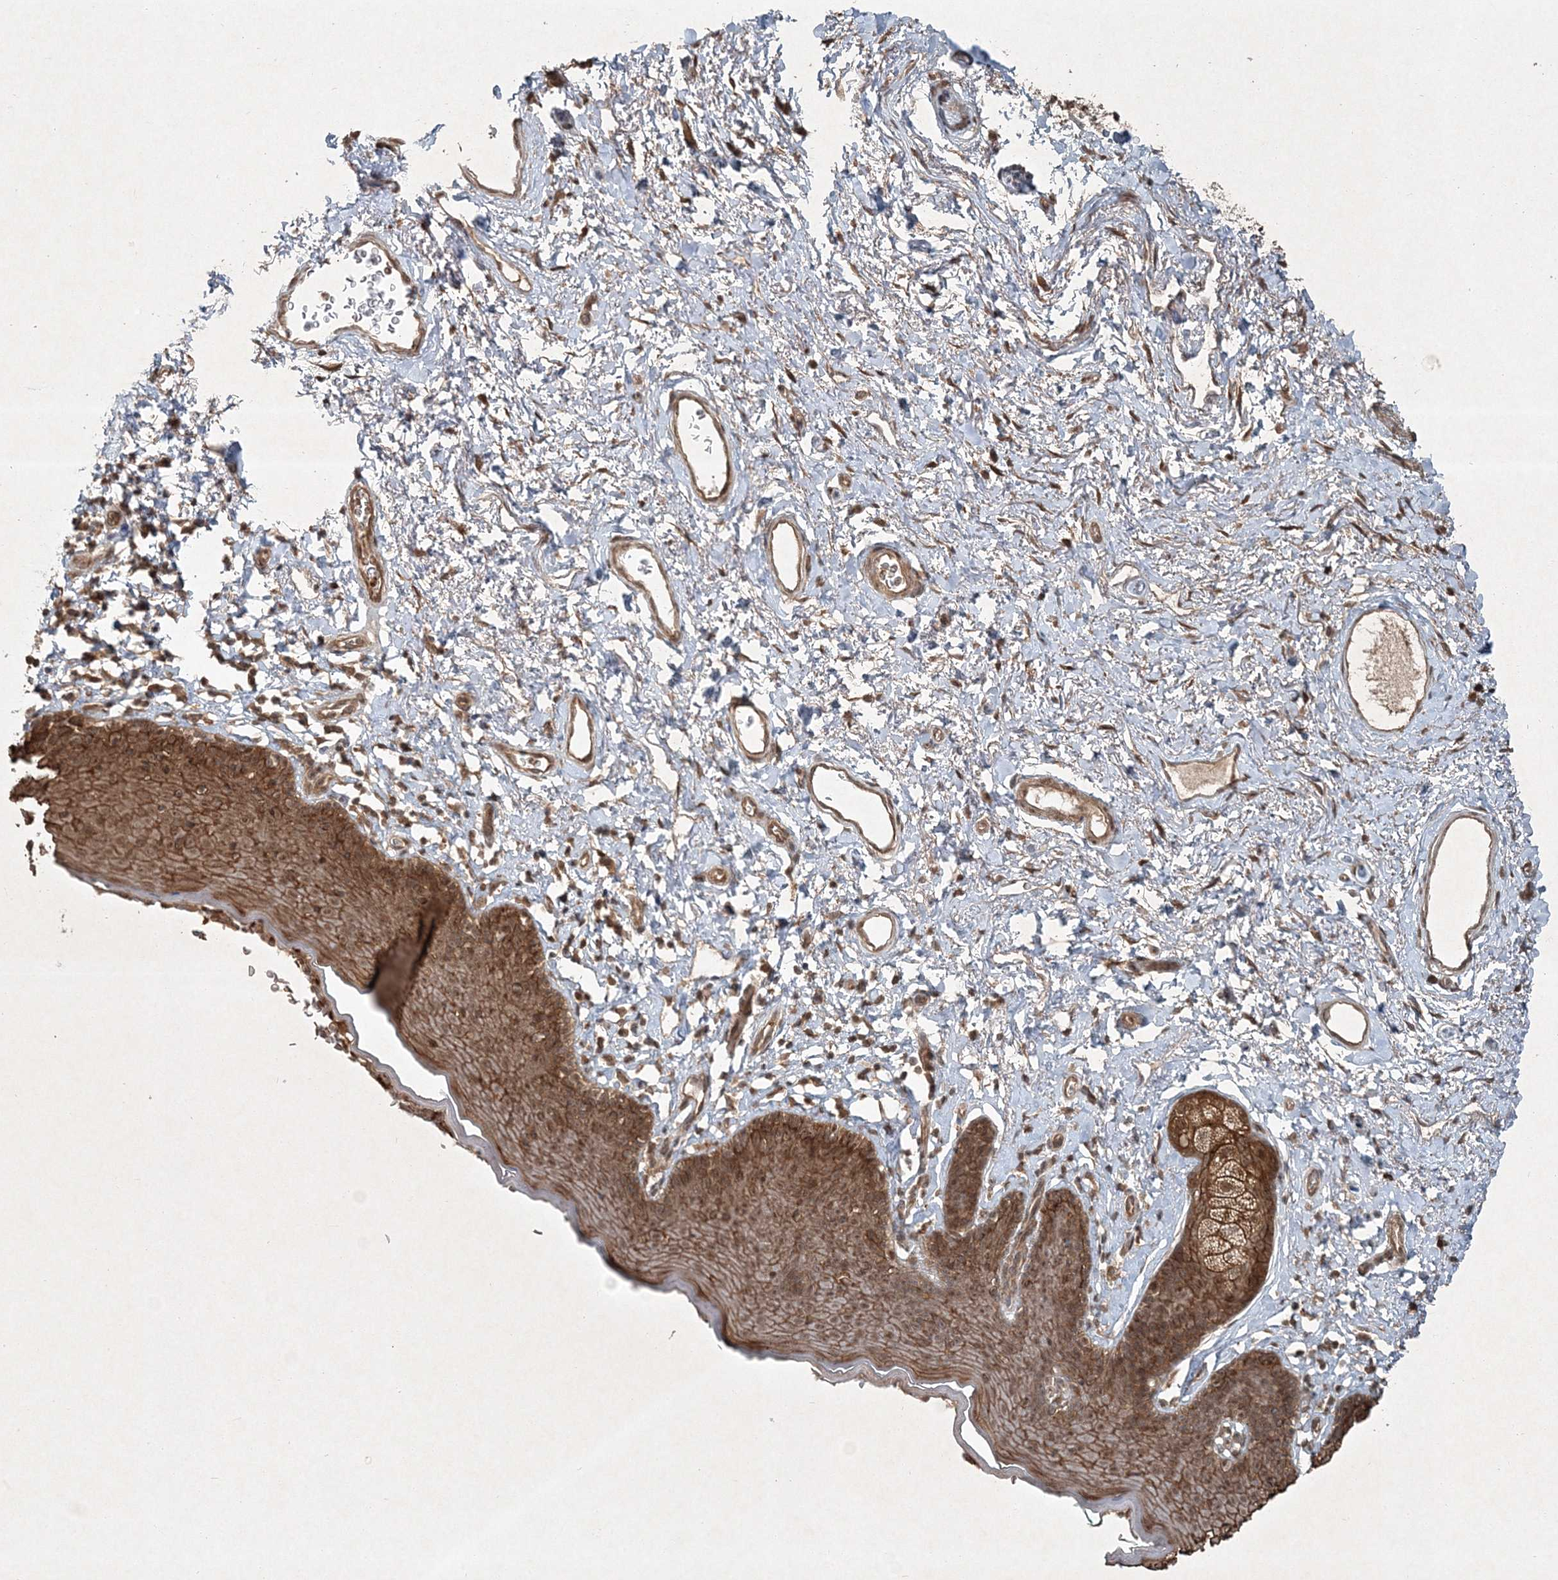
{"staining": {"intensity": "strong", "quantity": ">75%", "location": "cytoplasmic/membranous,nuclear"}, "tissue": "skin", "cell_type": "Epidermal cells", "image_type": "normal", "snomed": [{"axis": "morphology", "description": "Normal tissue, NOS"}, {"axis": "topography", "description": "Vulva"}], "caption": "This photomicrograph reveals immunohistochemistry (IHC) staining of normal skin, with high strong cytoplasmic/membranous,nuclear expression in about >75% of epidermal cells.", "gene": "FBXL17", "patient": {"sex": "female", "age": 66}}